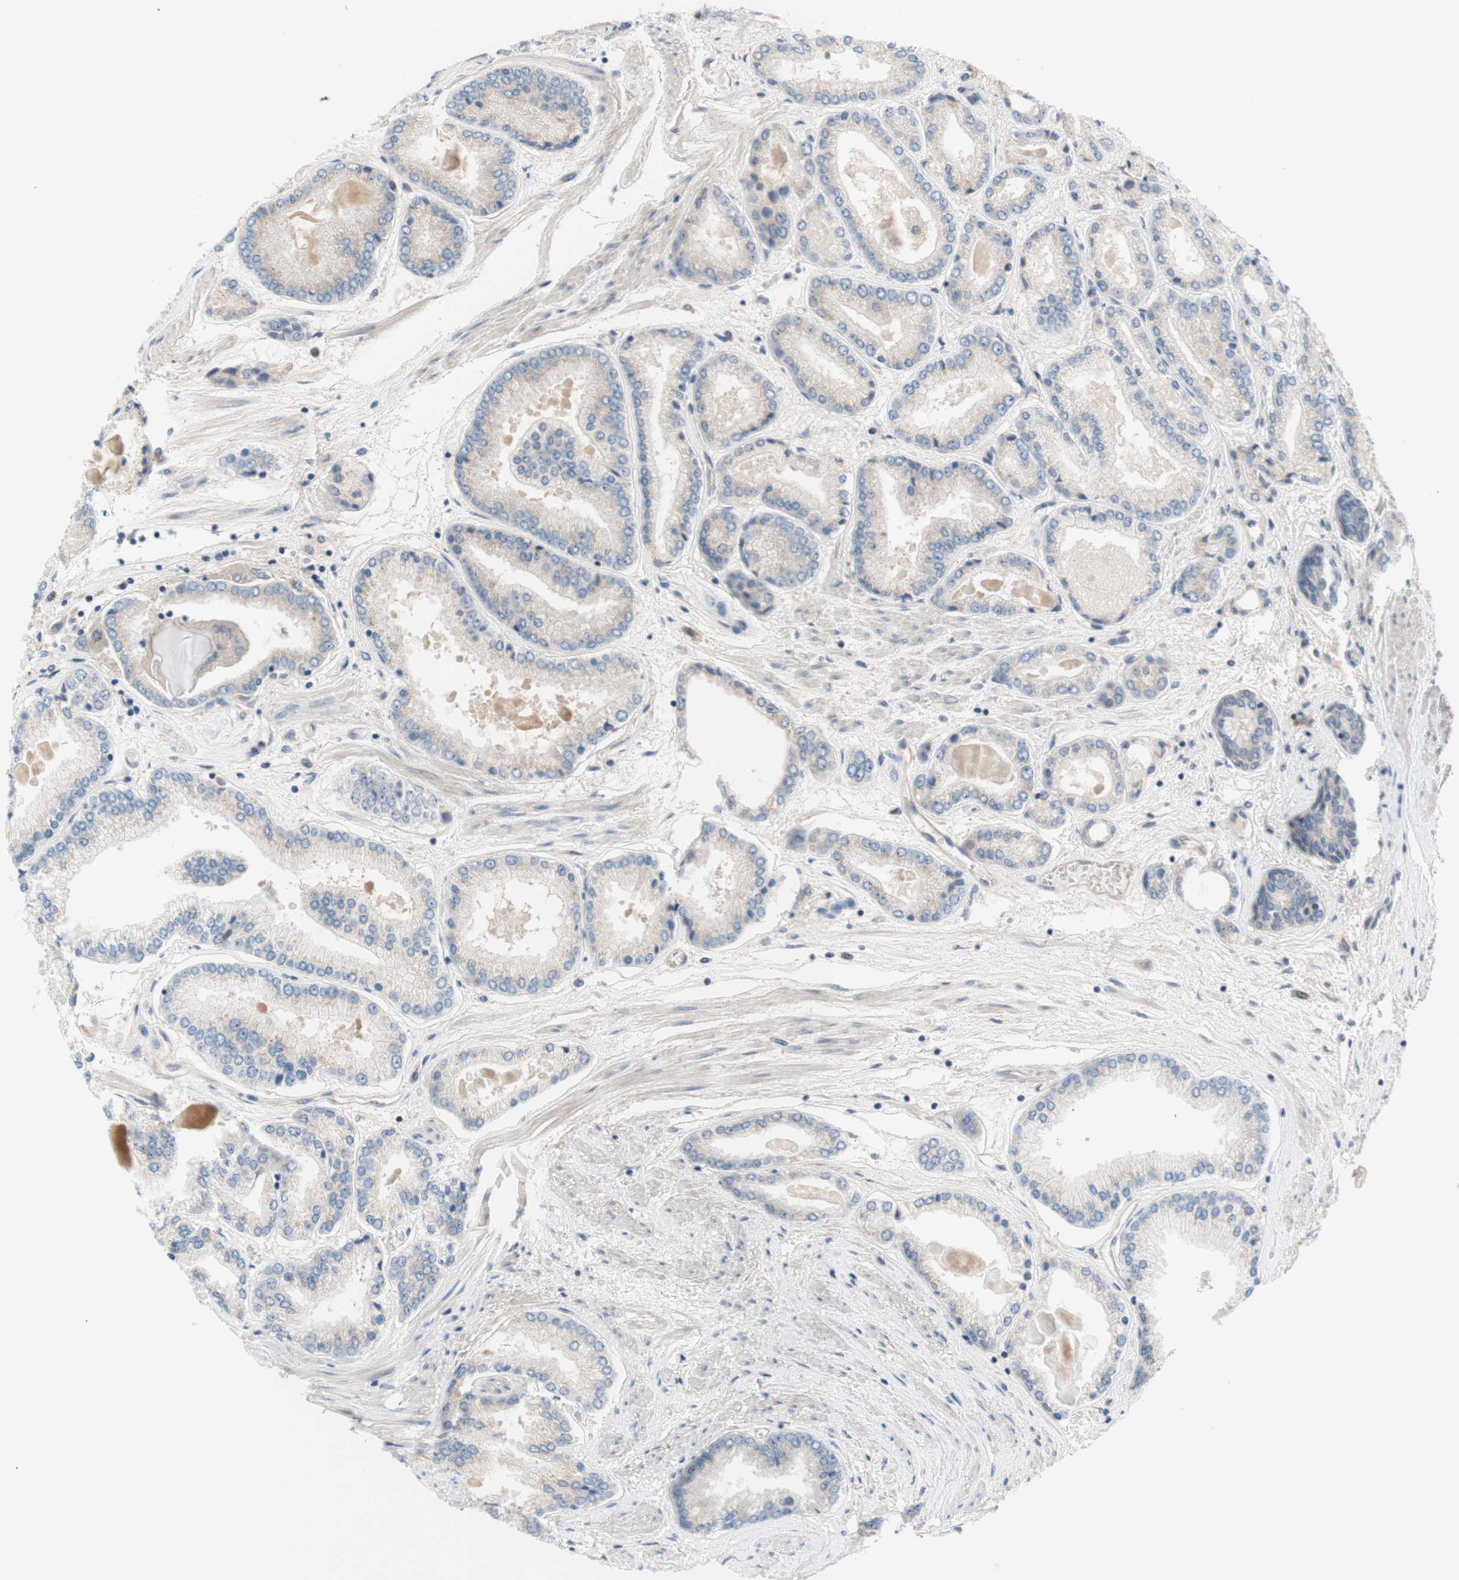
{"staining": {"intensity": "negative", "quantity": "none", "location": "none"}, "tissue": "prostate cancer", "cell_type": "Tumor cells", "image_type": "cancer", "snomed": [{"axis": "morphology", "description": "Adenocarcinoma, High grade"}, {"axis": "topography", "description": "Prostate"}], "caption": "There is no significant staining in tumor cells of high-grade adenocarcinoma (prostate).", "gene": "CD55", "patient": {"sex": "male", "age": 59}}